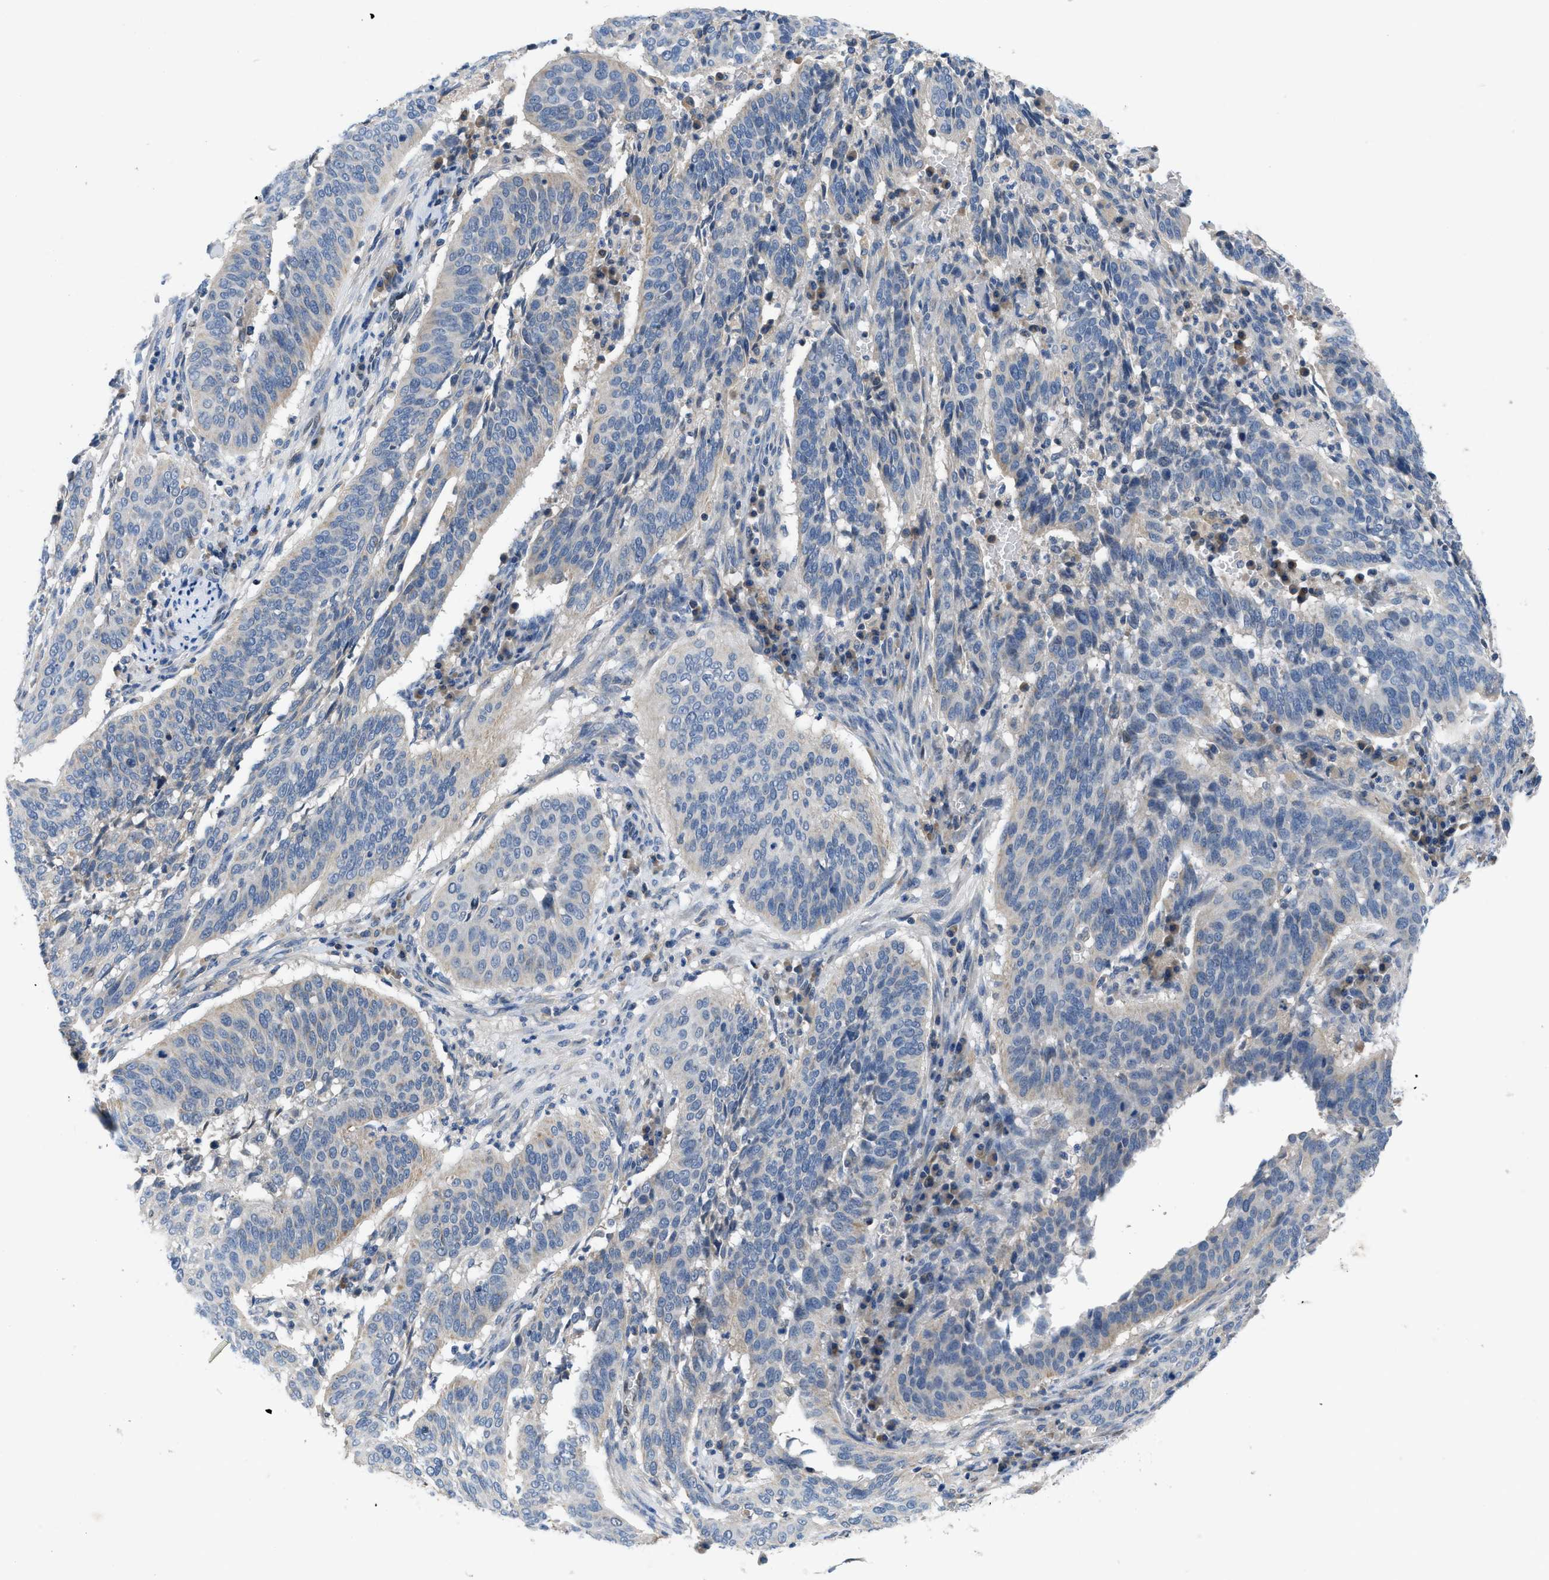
{"staining": {"intensity": "negative", "quantity": "none", "location": "none"}, "tissue": "cervical cancer", "cell_type": "Tumor cells", "image_type": "cancer", "snomed": [{"axis": "morphology", "description": "Normal tissue, NOS"}, {"axis": "morphology", "description": "Squamous cell carcinoma, NOS"}, {"axis": "topography", "description": "Cervix"}], "caption": "The image exhibits no staining of tumor cells in cervical cancer (squamous cell carcinoma). (Brightfield microscopy of DAB (3,3'-diaminobenzidine) immunohistochemistry at high magnification).", "gene": "PNKD", "patient": {"sex": "female", "age": 39}}